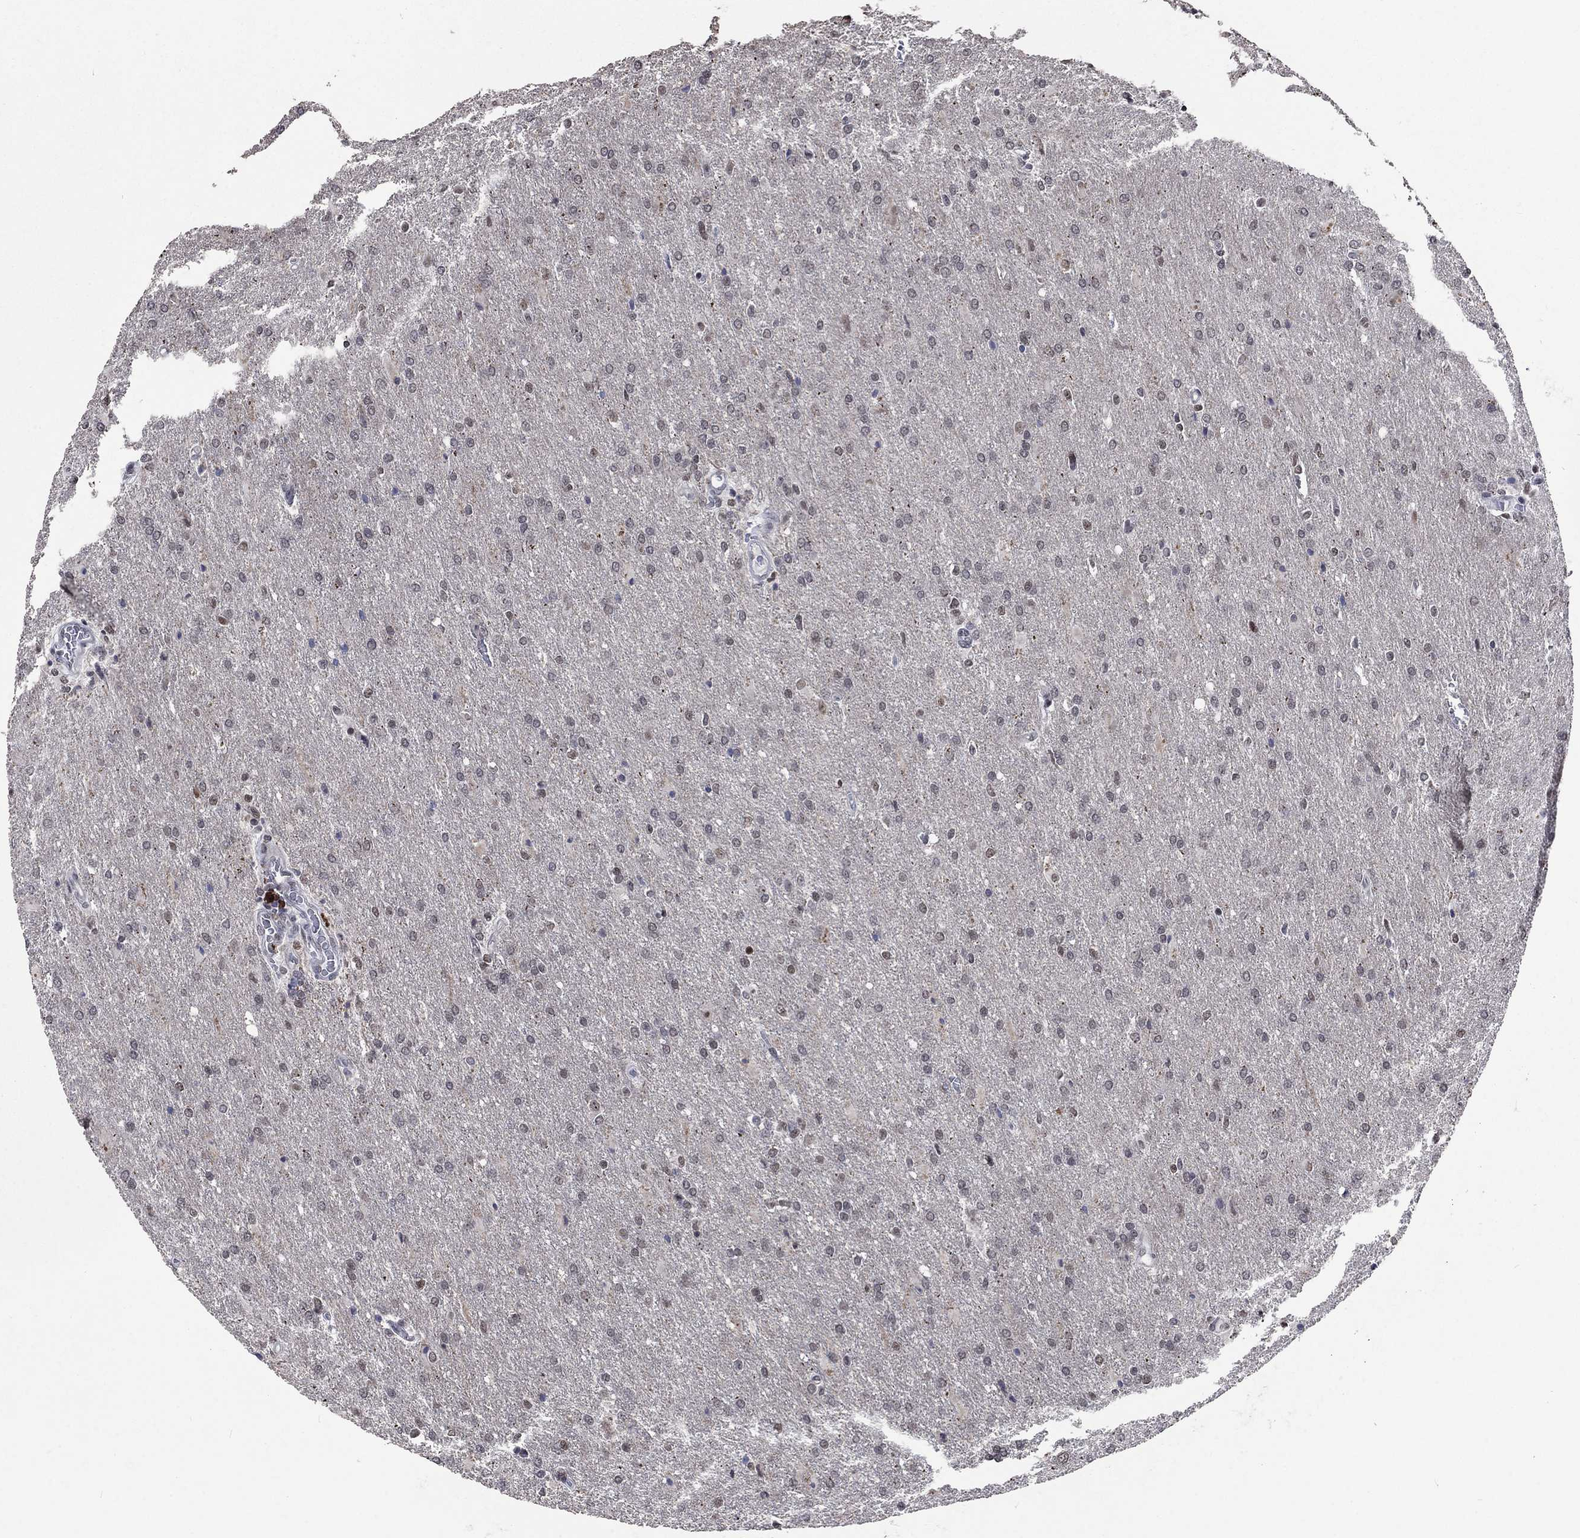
{"staining": {"intensity": "negative", "quantity": "none", "location": "none"}, "tissue": "glioma", "cell_type": "Tumor cells", "image_type": "cancer", "snomed": [{"axis": "morphology", "description": "Glioma, malignant, High grade"}, {"axis": "topography", "description": "Brain"}], "caption": "Immunohistochemical staining of human glioma shows no significant positivity in tumor cells. (DAB (3,3'-diaminobenzidine) IHC visualized using brightfield microscopy, high magnification).", "gene": "HCFC1", "patient": {"sex": "male", "age": 68}}